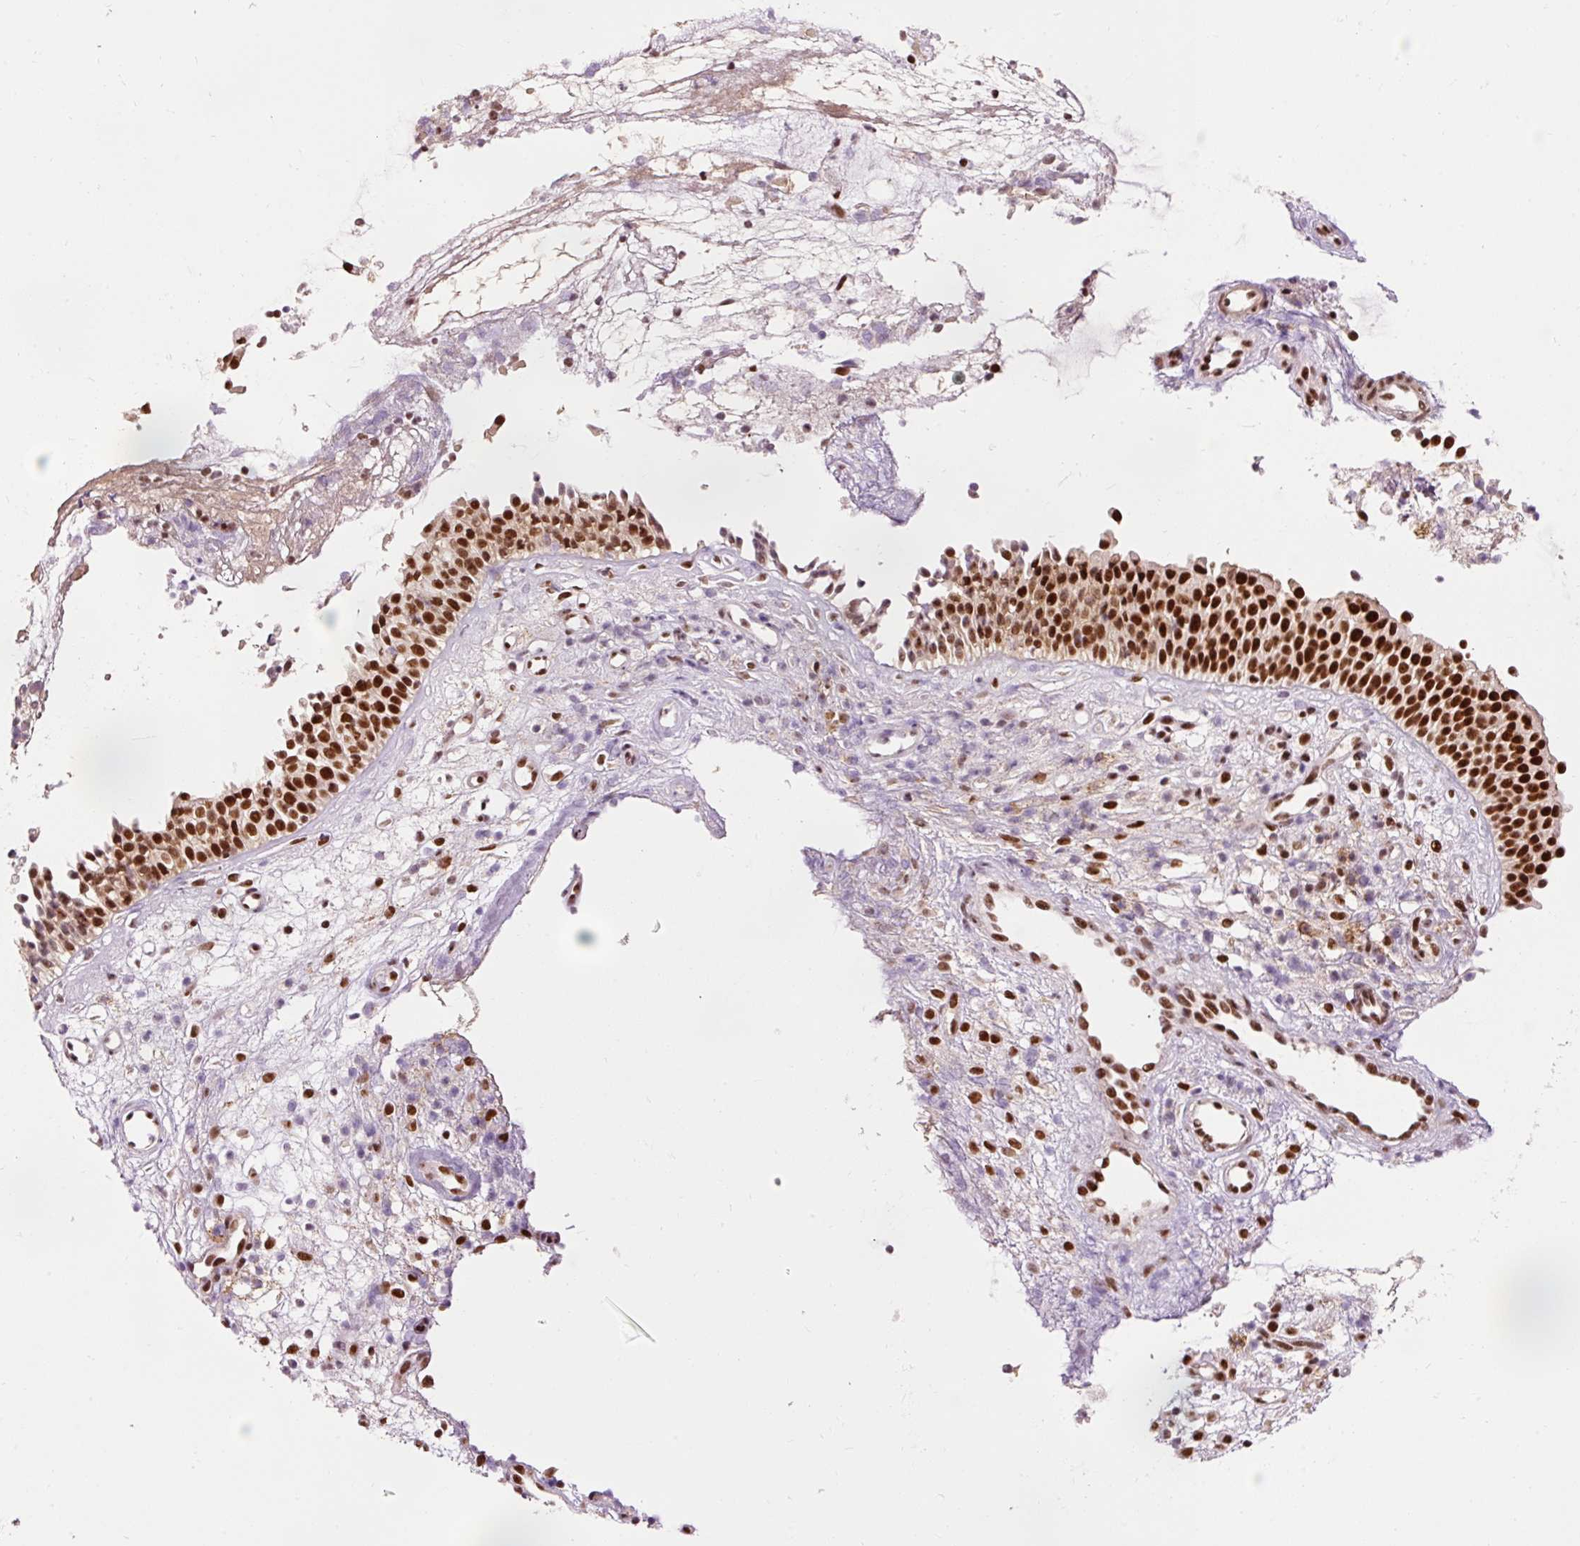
{"staining": {"intensity": "strong", "quantity": ">75%", "location": "cytoplasmic/membranous,nuclear"}, "tissue": "nasopharynx", "cell_type": "Respiratory epithelial cells", "image_type": "normal", "snomed": [{"axis": "morphology", "description": "Normal tissue, NOS"}, {"axis": "topography", "description": "Nasopharynx"}], "caption": "A brown stain labels strong cytoplasmic/membranous,nuclear staining of a protein in respiratory epithelial cells of unremarkable human nasopharynx.", "gene": "ZBTB44", "patient": {"sex": "male", "age": 21}}